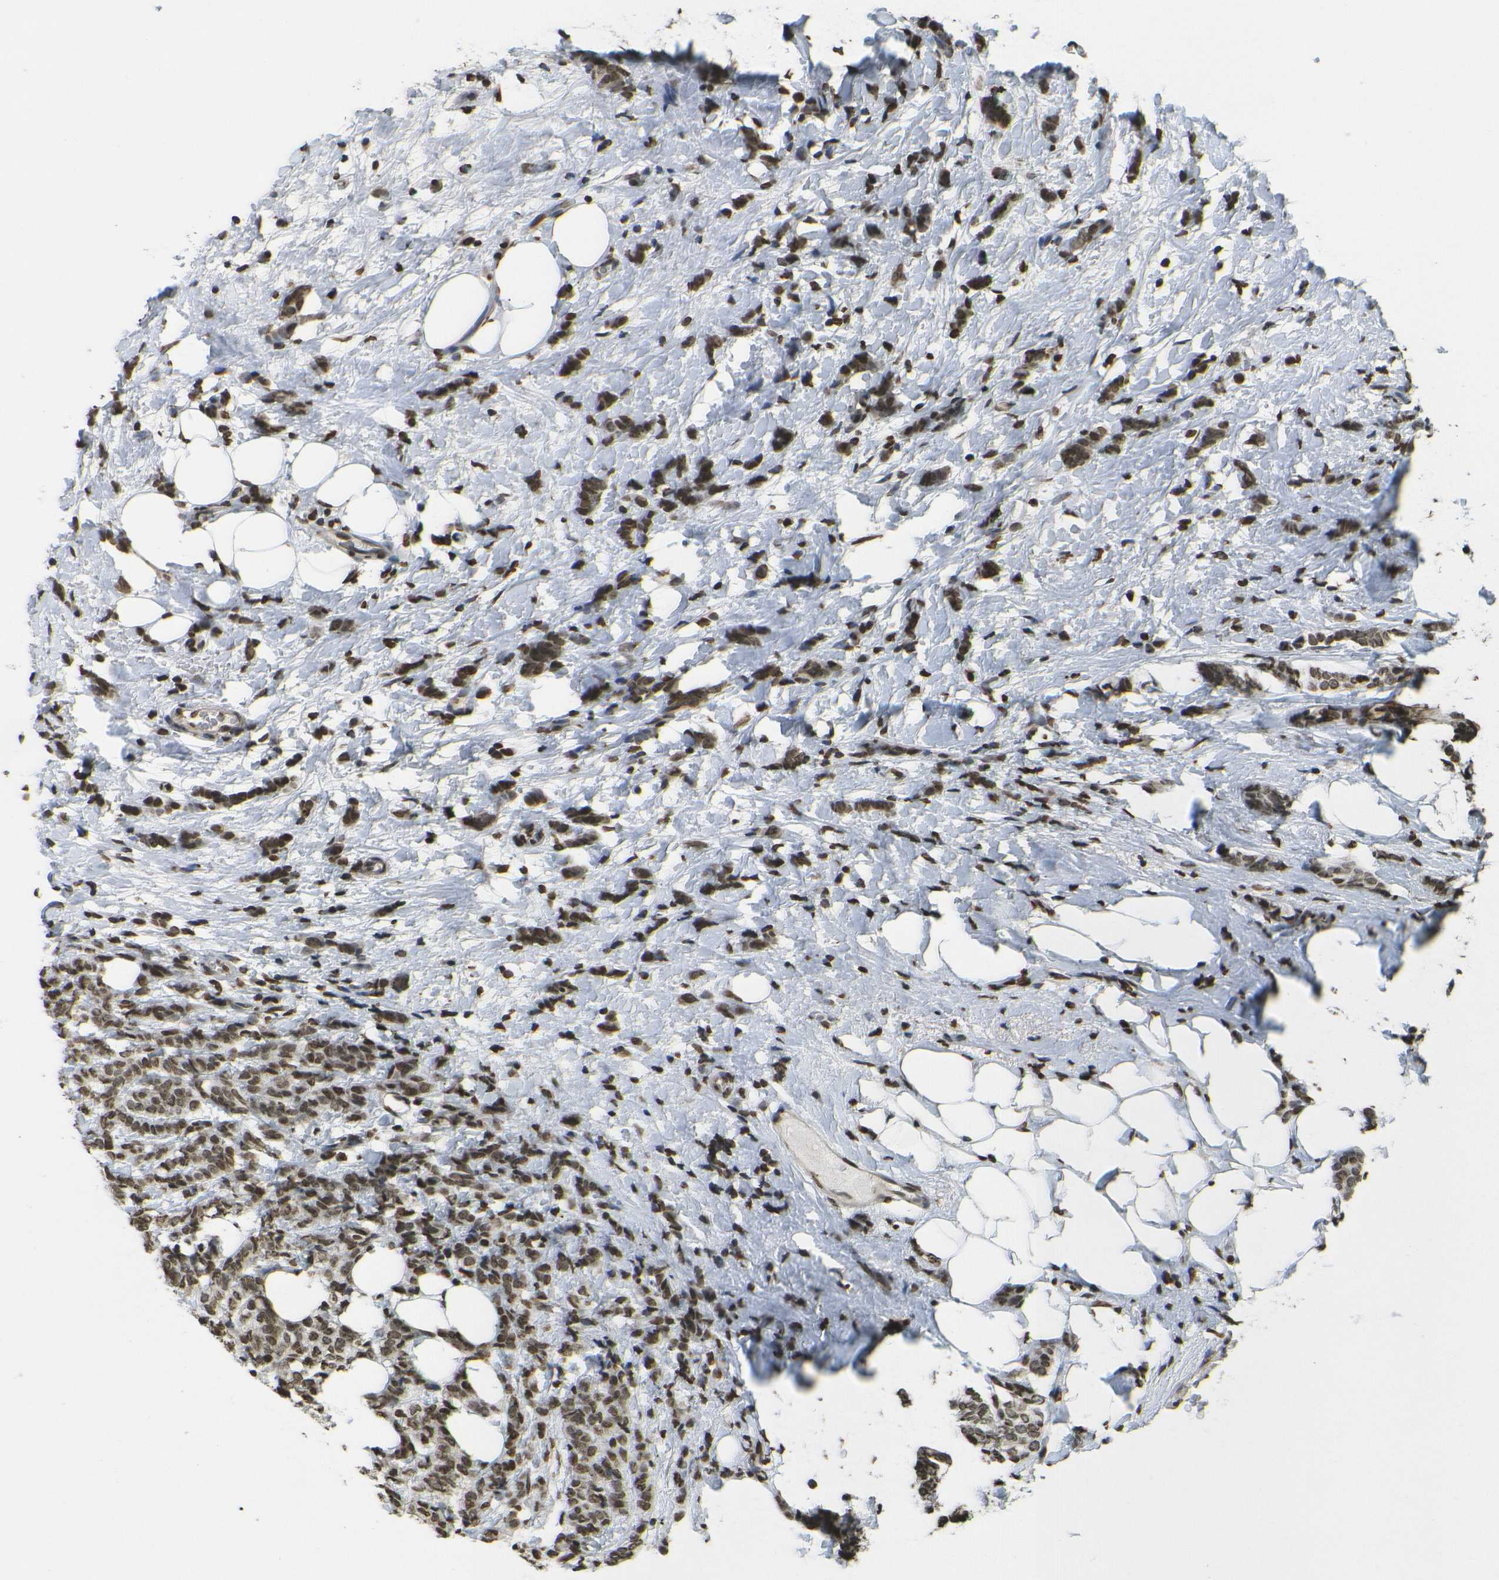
{"staining": {"intensity": "moderate", "quantity": ">75%", "location": "nuclear"}, "tissue": "breast cancer", "cell_type": "Tumor cells", "image_type": "cancer", "snomed": [{"axis": "morphology", "description": "Lobular carcinoma"}, {"axis": "topography", "description": "Breast"}], "caption": "This image demonstrates breast cancer stained with immunohistochemistry (IHC) to label a protein in brown. The nuclear of tumor cells show moderate positivity for the protein. Nuclei are counter-stained blue.", "gene": "H4C16", "patient": {"sex": "female", "age": 60}}